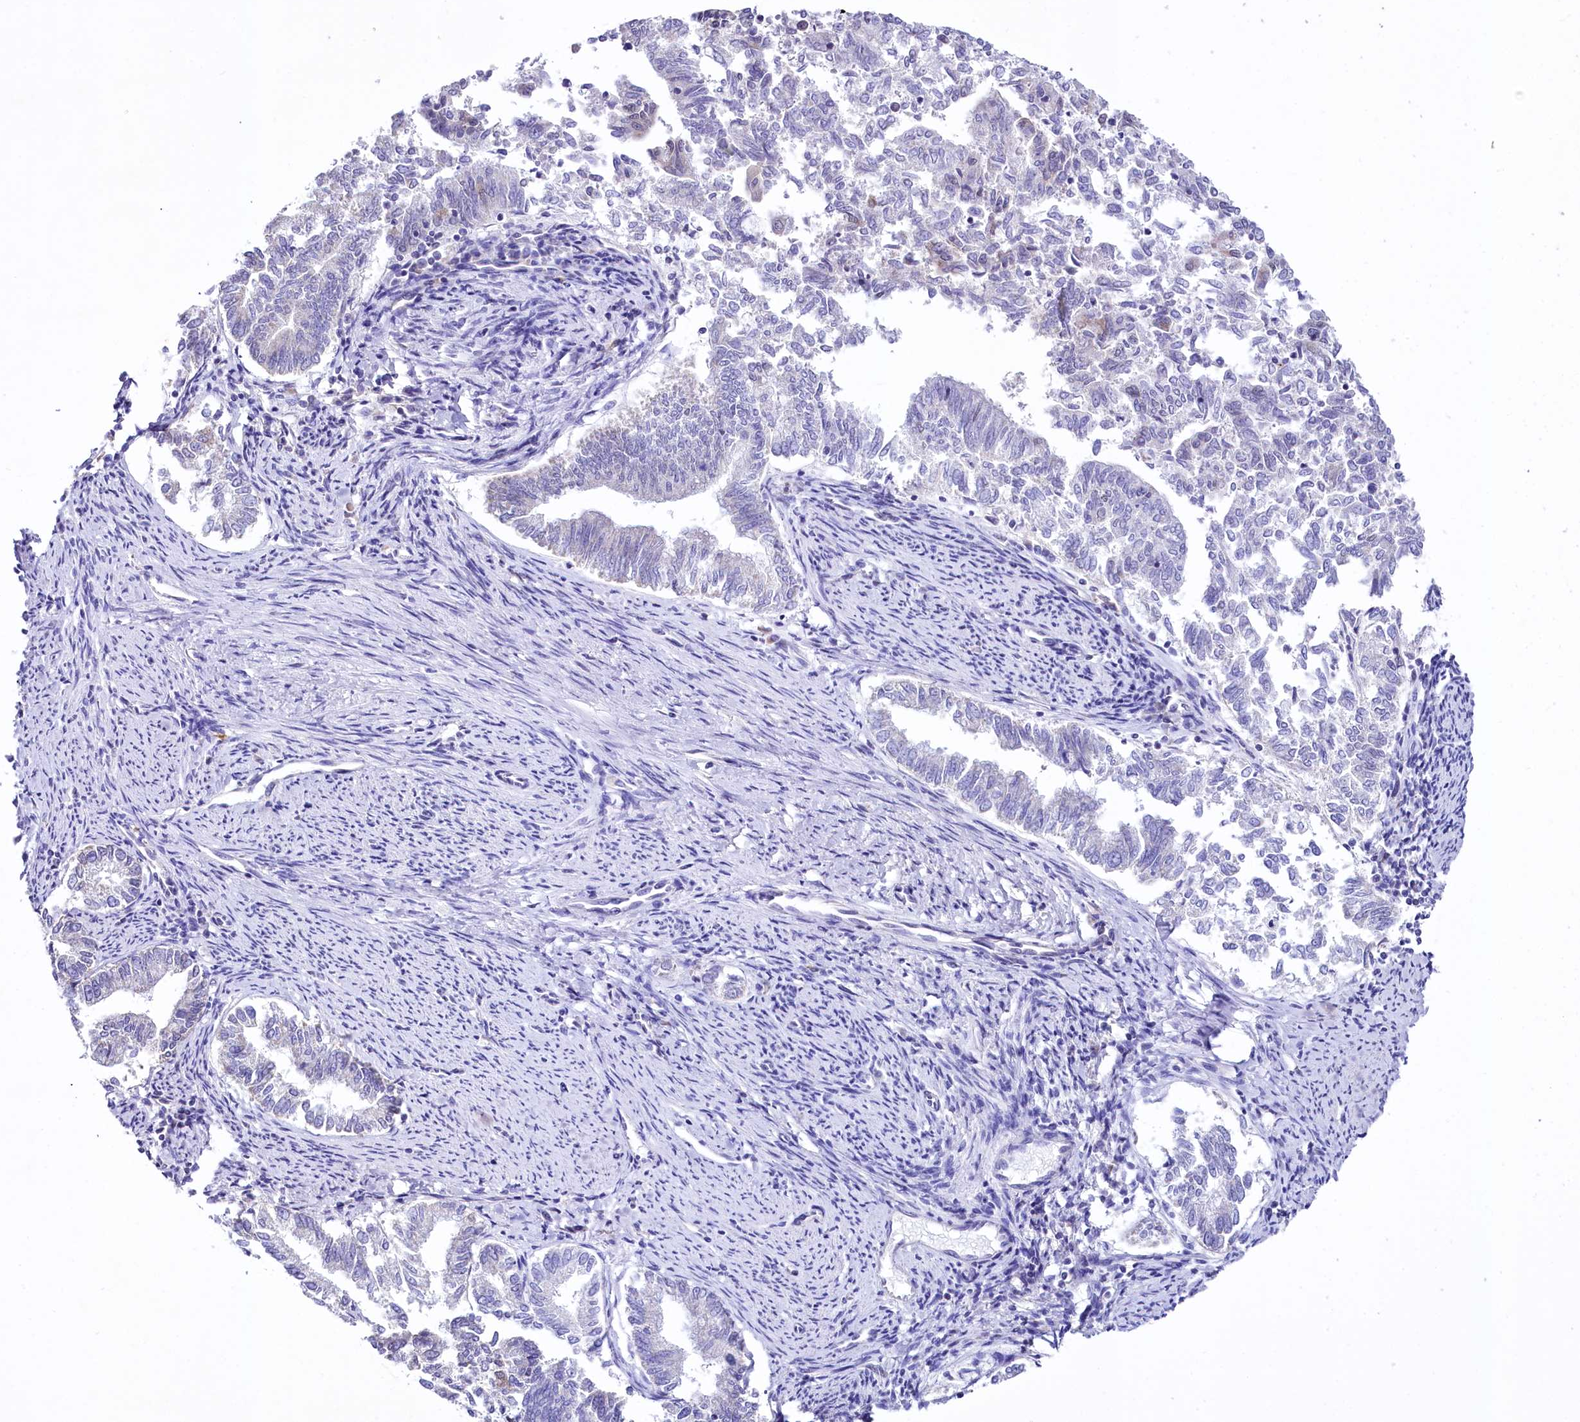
{"staining": {"intensity": "negative", "quantity": "none", "location": "none"}, "tissue": "endometrial cancer", "cell_type": "Tumor cells", "image_type": "cancer", "snomed": [{"axis": "morphology", "description": "Adenocarcinoma, NOS"}, {"axis": "topography", "description": "Endometrium"}], "caption": "Human adenocarcinoma (endometrial) stained for a protein using immunohistochemistry (IHC) demonstrates no staining in tumor cells.", "gene": "SPATS2", "patient": {"sex": "female", "age": 79}}